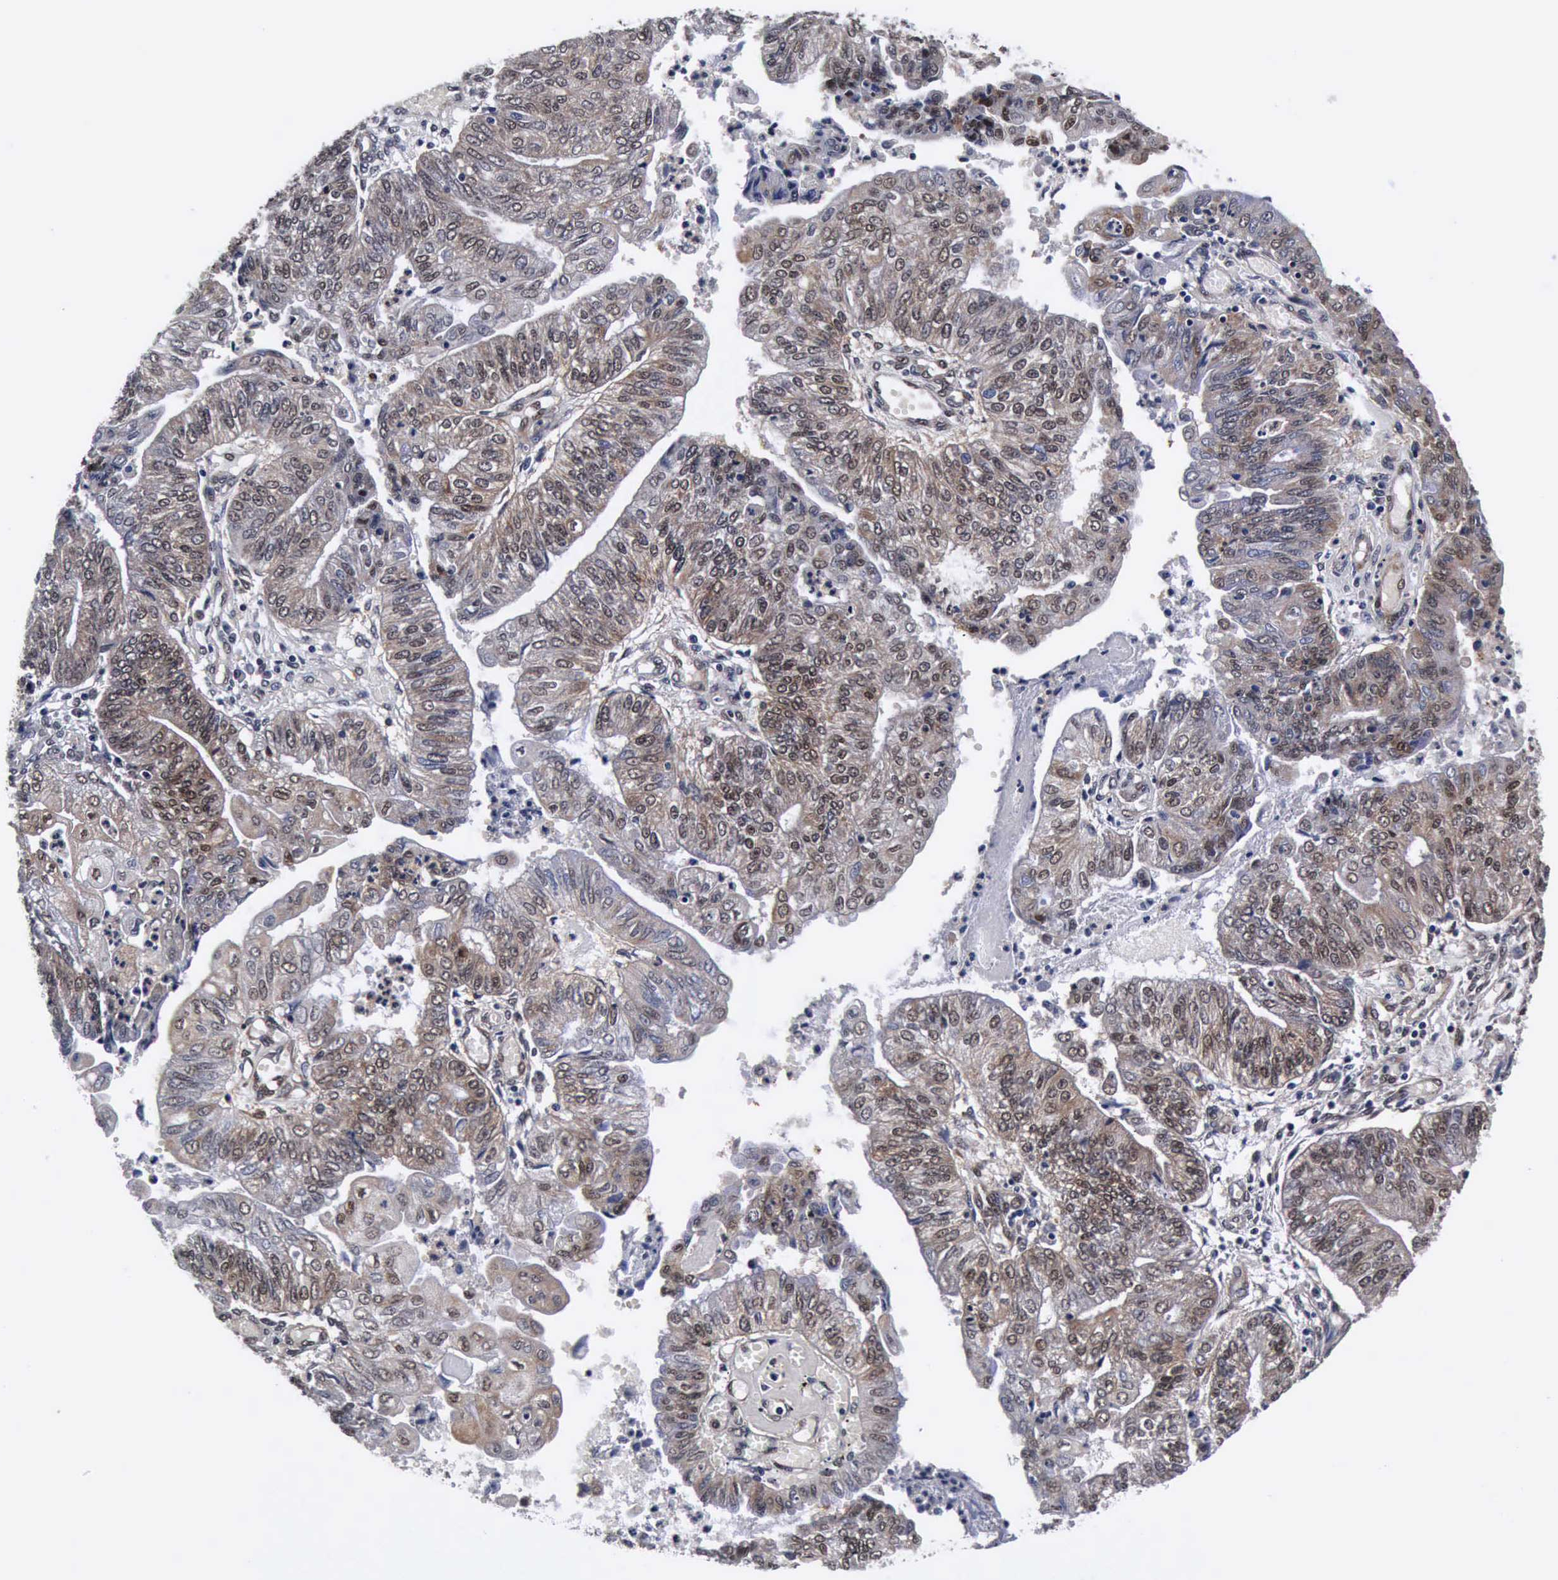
{"staining": {"intensity": "weak", "quantity": "25%-75%", "location": "cytoplasmic/membranous,nuclear"}, "tissue": "endometrial cancer", "cell_type": "Tumor cells", "image_type": "cancer", "snomed": [{"axis": "morphology", "description": "Adenocarcinoma, NOS"}, {"axis": "topography", "description": "Endometrium"}], "caption": "Human adenocarcinoma (endometrial) stained for a protein (brown) reveals weak cytoplasmic/membranous and nuclear positive expression in about 25%-75% of tumor cells.", "gene": "UBC", "patient": {"sex": "female", "age": 59}}